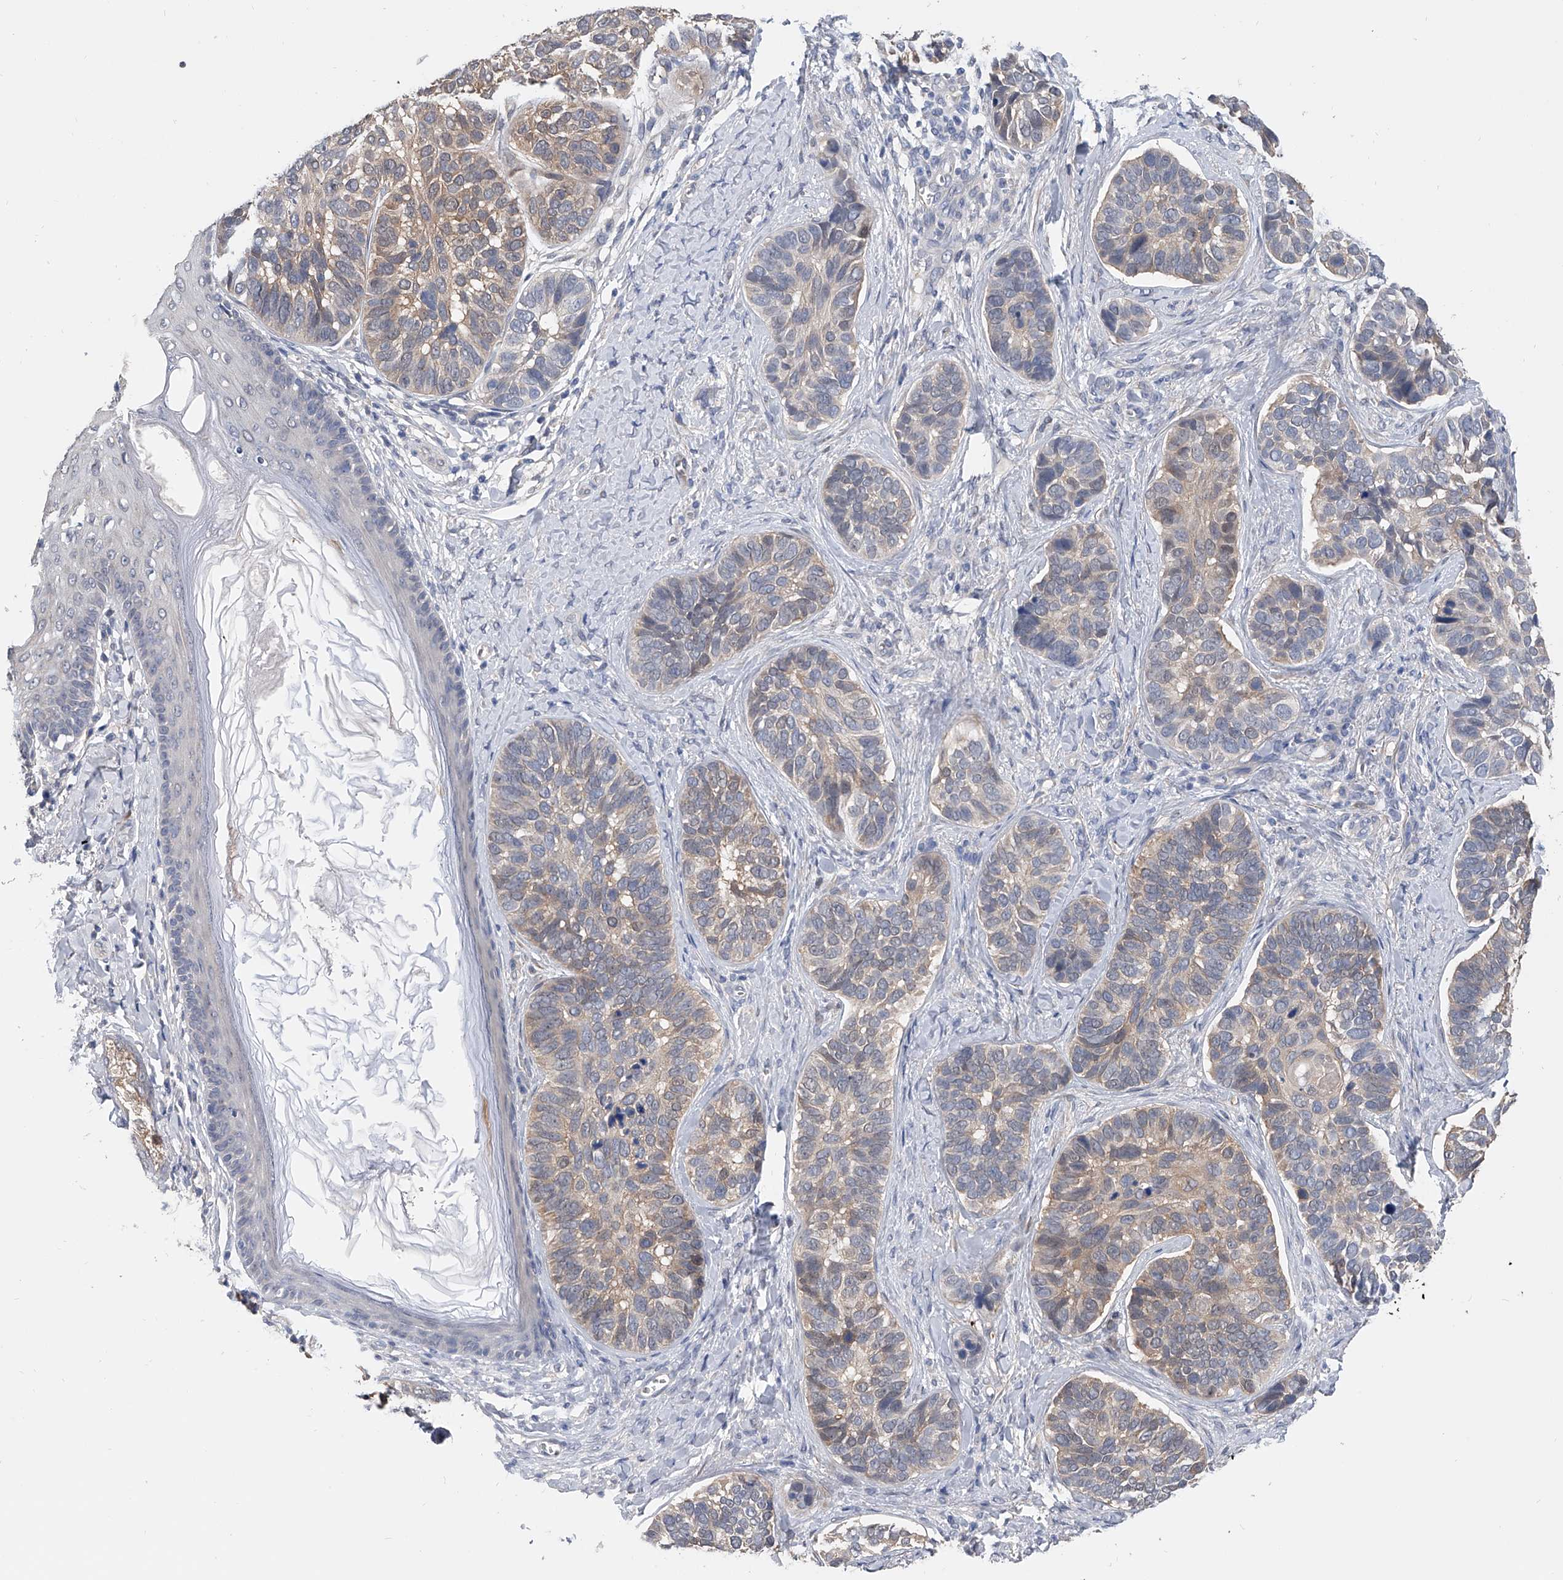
{"staining": {"intensity": "weak", "quantity": "<25%", "location": "cytoplasmic/membranous"}, "tissue": "skin cancer", "cell_type": "Tumor cells", "image_type": "cancer", "snomed": [{"axis": "morphology", "description": "Basal cell carcinoma"}, {"axis": "topography", "description": "Skin"}], "caption": "The micrograph shows no significant positivity in tumor cells of skin basal cell carcinoma.", "gene": "PGM3", "patient": {"sex": "male", "age": 62}}